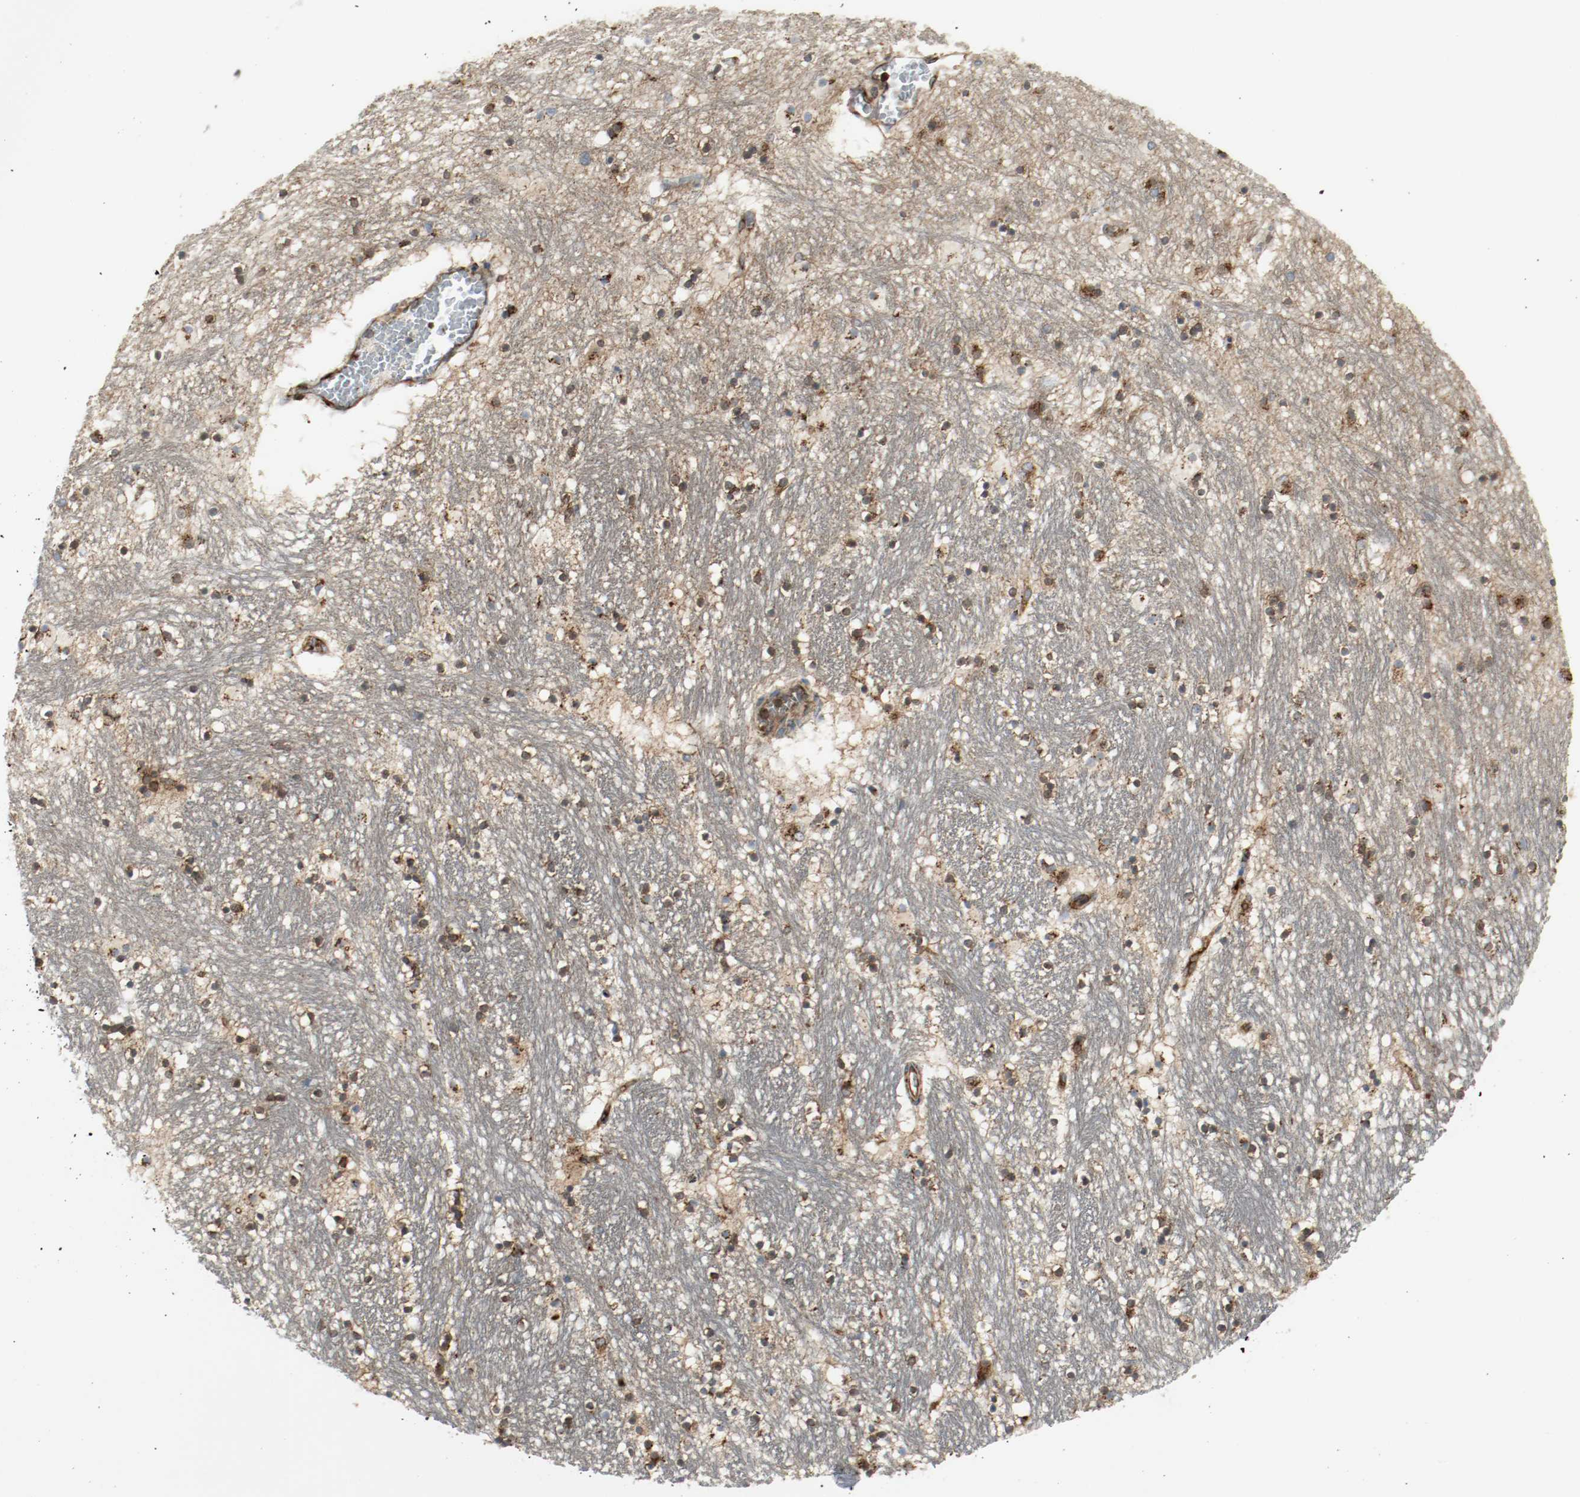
{"staining": {"intensity": "strong", "quantity": ">75%", "location": "cytoplasmic/membranous"}, "tissue": "hippocampus", "cell_type": "Glial cells", "image_type": "normal", "snomed": [{"axis": "morphology", "description": "Normal tissue, NOS"}, {"axis": "topography", "description": "Hippocampus"}], "caption": "Glial cells display high levels of strong cytoplasmic/membranous expression in about >75% of cells in normal human hippocampus. (Brightfield microscopy of DAB IHC at high magnification).", "gene": "PLCG1", "patient": {"sex": "male", "age": 45}}